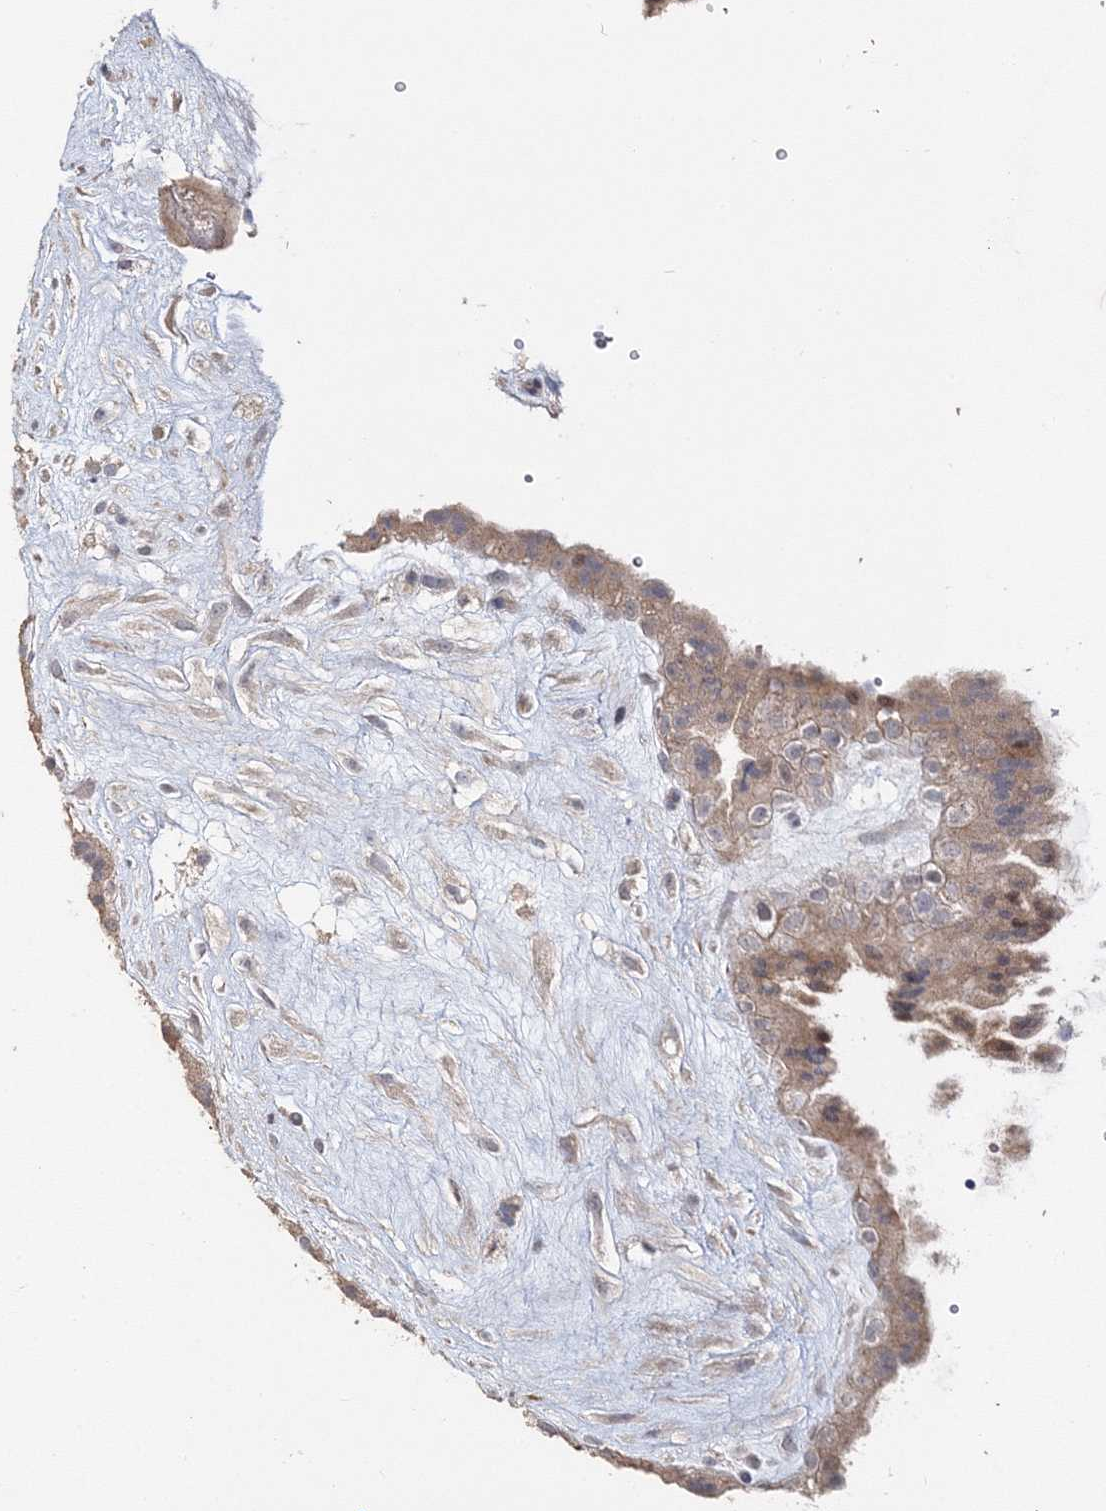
{"staining": {"intensity": "moderate", "quantity": "25%-75%", "location": "cytoplasmic/membranous"}, "tissue": "placenta", "cell_type": "Trophoblastic cells", "image_type": "normal", "snomed": [{"axis": "morphology", "description": "Normal tissue, NOS"}, {"axis": "topography", "description": "Placenta"}], "caption": "This is an image of immunohistochemistry staining of unremarkable placenta, which shows moderate staining in the cytoplasmic/membranous of trophoblastic cells.", "gene": "GJB5", "patient": {"sex": "female", "age": 18}}